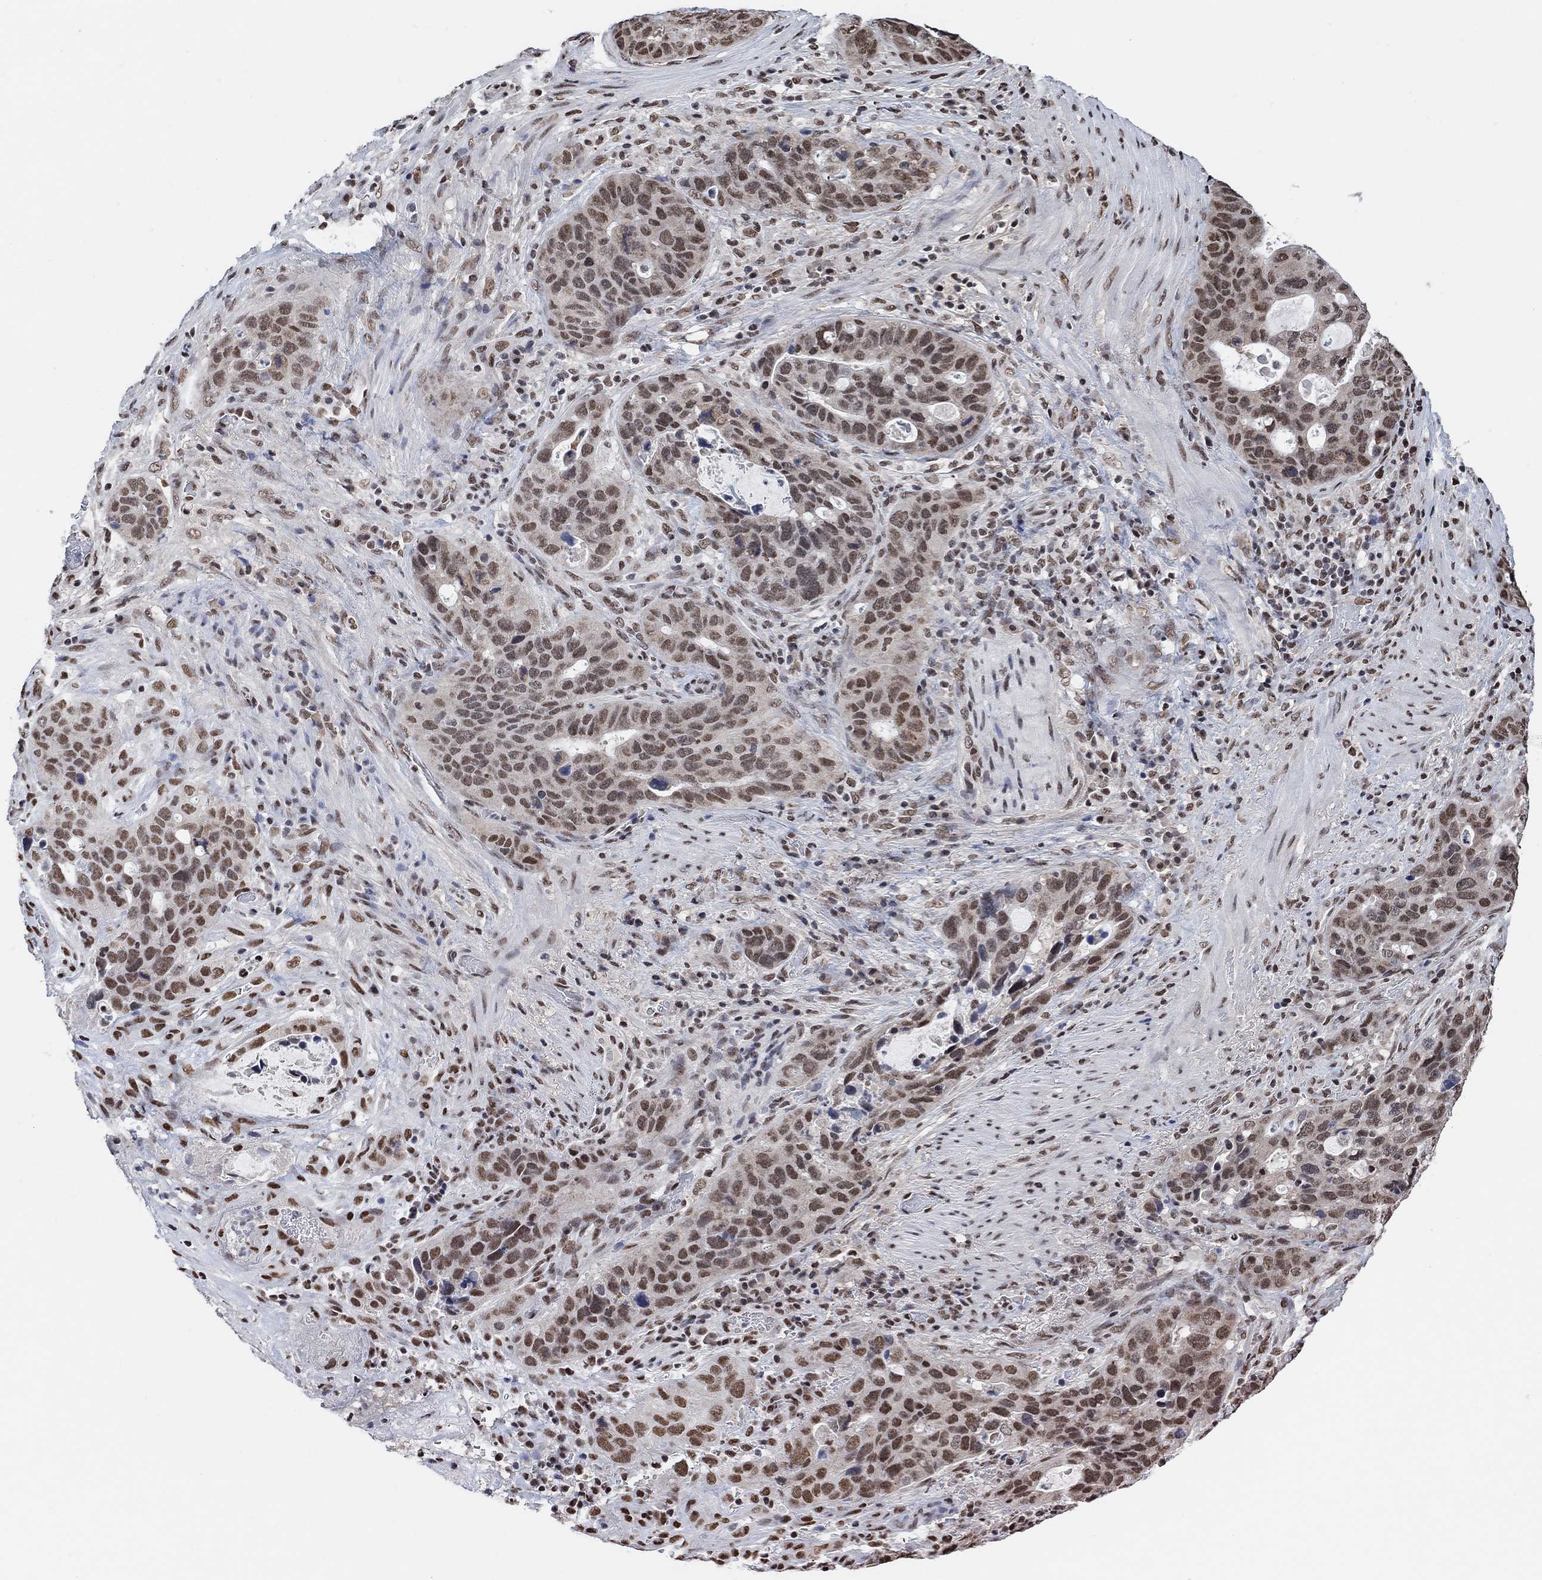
{"staining": {"intensity": "moderate", "quantity": ">75%", "location": "nuclear"}, "tissue": "stomach cancer", "cell_type": "Tumor cells", "image_type": "cancer", "snomed": [{"axis": "morphology", "description": "Adenocarcinoma, NOS"}, {"axis": "topography", "description": "Stomach"}], "caption": "Approximately >75% of tumor cells in stomach cancer (adenocarcinoma) demonstrate moderate nuclear protein positivity as visualized by brown immunohistochemical staining.", "gene": "USP39", "patient": {"sex": "male", "age": 54}}